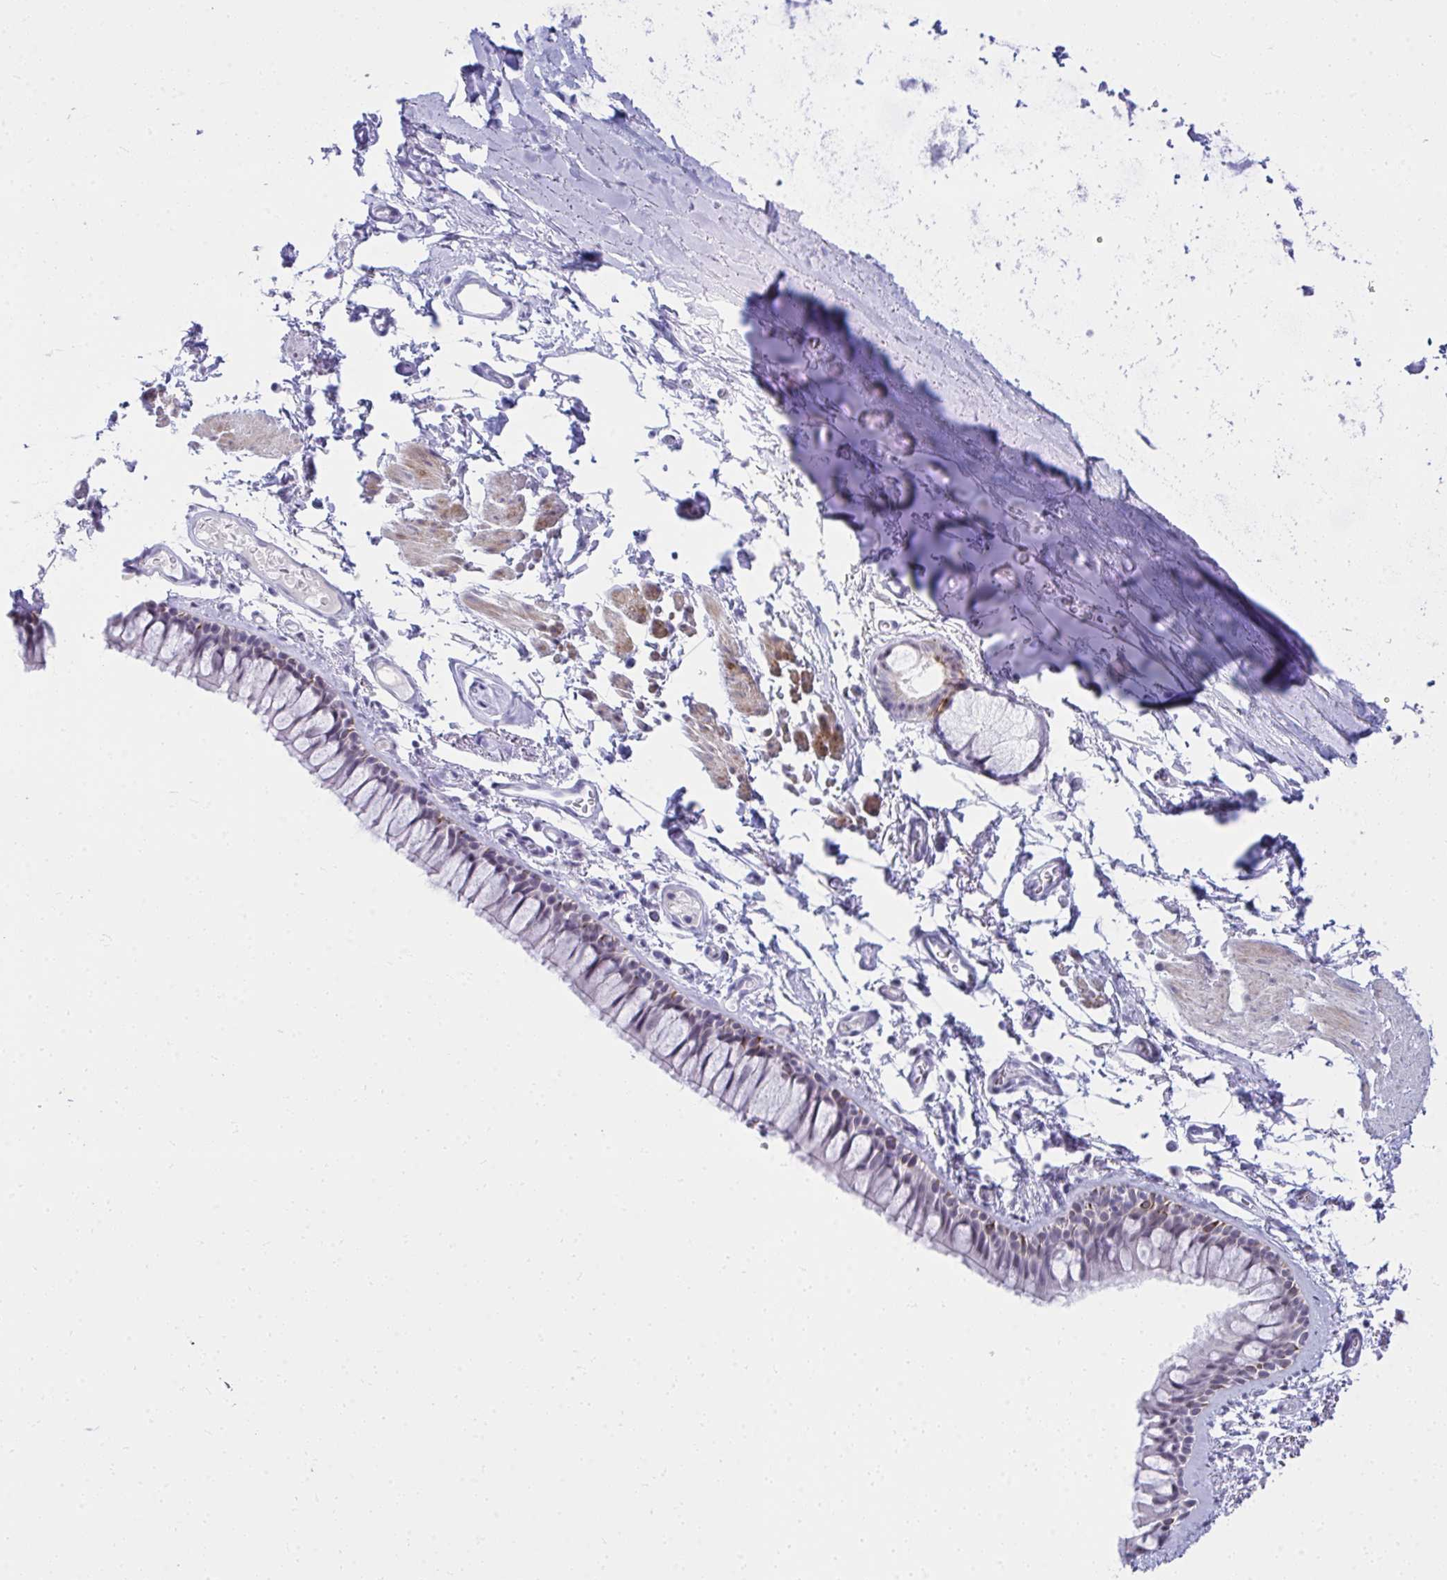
{"staining": {"intensity": "moderate", "quantity": "<25%", "location": "cytoplasmic/membranous"}, "tissue": "bronchus", "cell_type": "Respiratory epithelial cells", "image_type": "normal", "snomed": [{"axis": "morphology", "description": "Normal tissue, NOS"}, {"axis": "topography", "description": "Cartilage tissue"}, {"axis": "topography", "description": "Bronchus"}], "caption": "IHC micrograph of normal bronchus: bronchus stained using immunohistochemistry exhibits low levels of moderate protein expression localized specifically in the cytoplasmic/membranous of respiratory epithelial cells, appearing as a cytoplasmic/membranous brown color.", "gene": "OR5F1", "patient": {"sex": "female", "age": 79}}